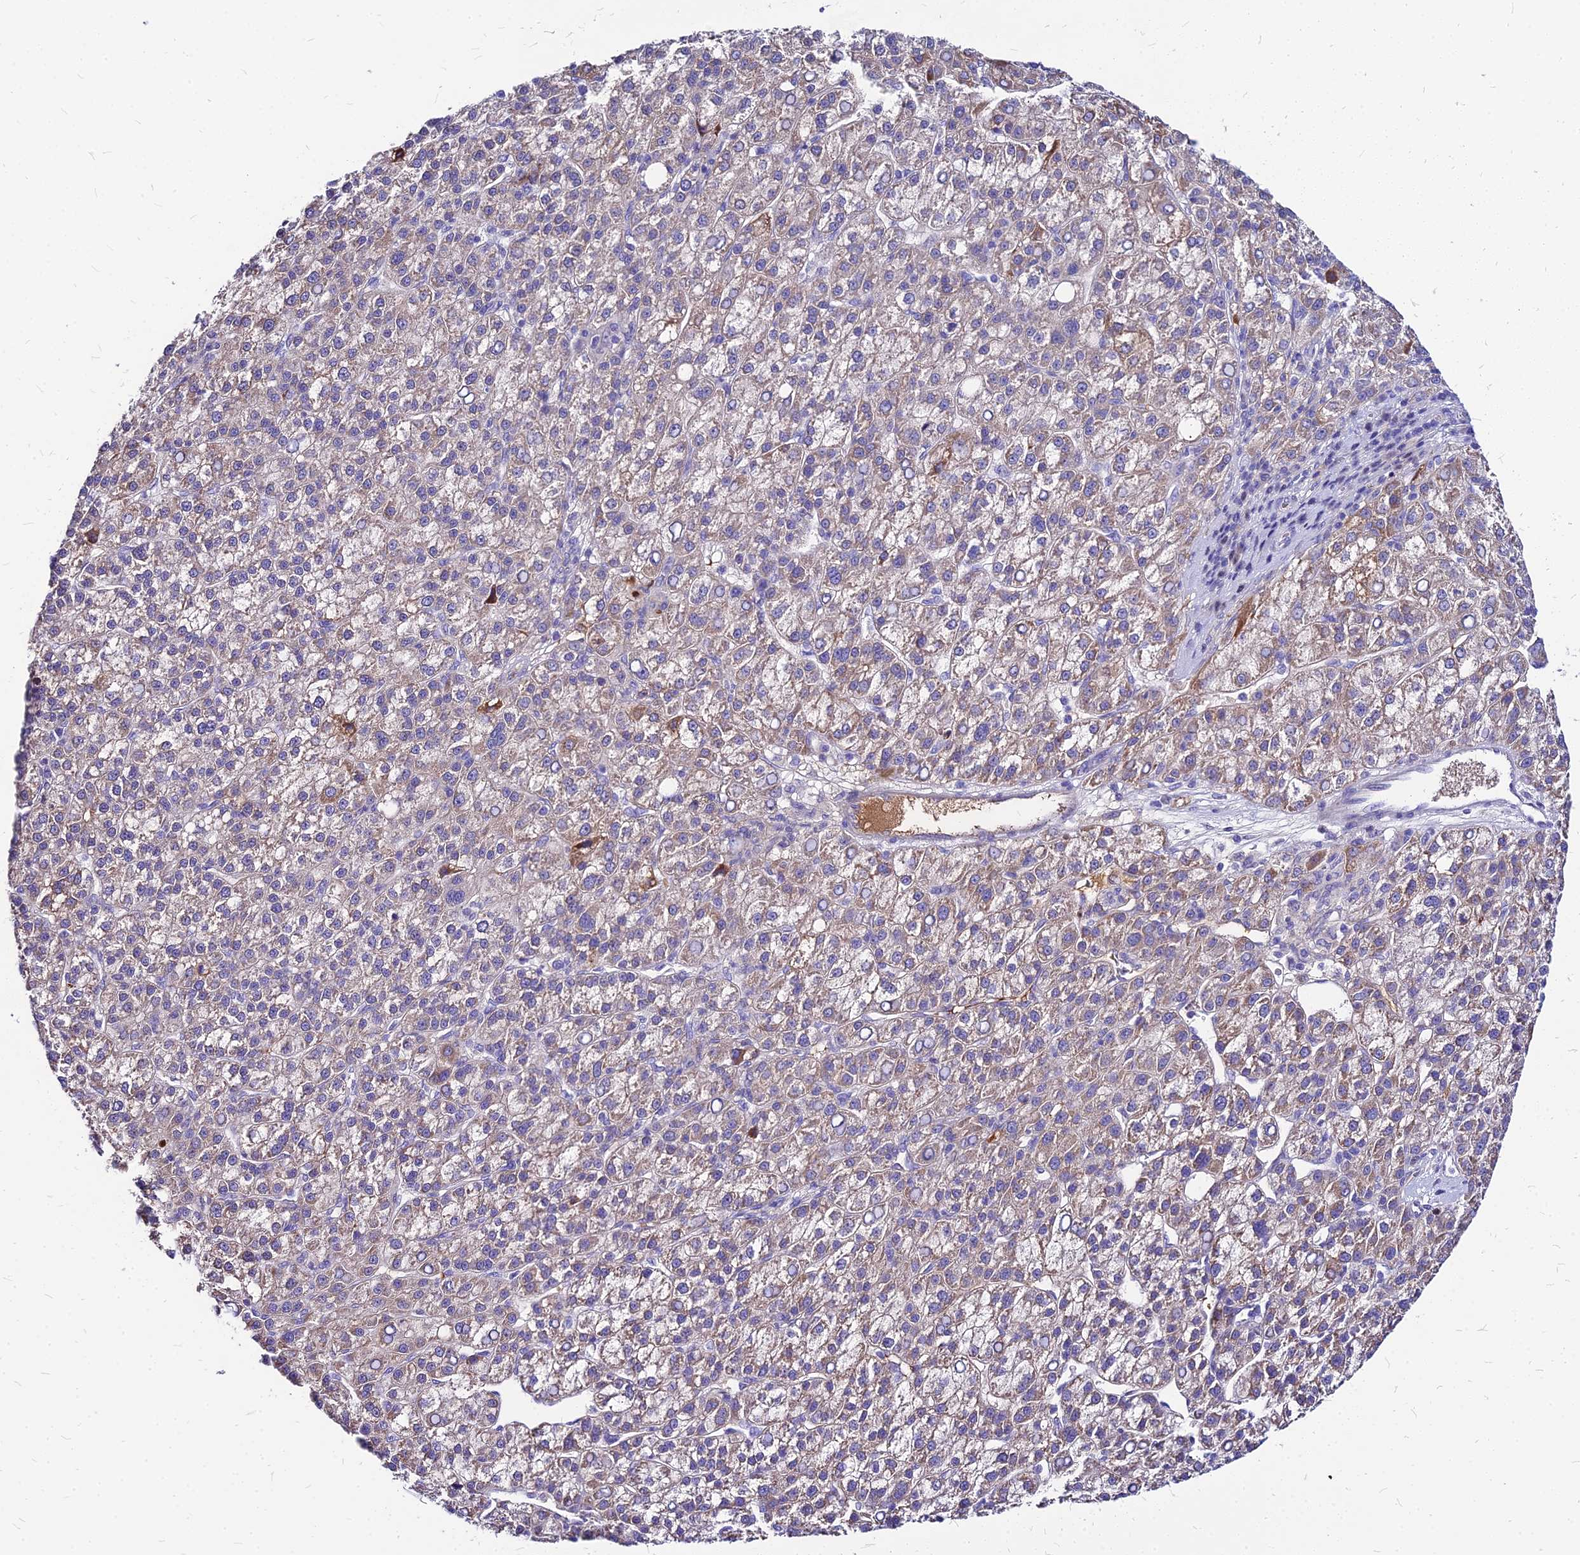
{"staining": {"intensity": "moderate", "quantity": "25%-75%", "location": "cytoplasmic/membranous"}, "tissue": "liver cancer", "cell_type": "Tumor cells", "image_type": "cancer", "snomed": [{"axis": "morphology", "description": "Carcinoma, Hepatocellular, NOS"}, {"axis": "topography", "description": "Liver"}], "caption": "Immunohistochemical staining of human hepatocellular carcinoma (liver) reveals medium levels of moderate cytoplasmic/membranous protein staining in approximately 25%-75% of tumor cells.", "gene": "ACSM6", "patient": {"sex": "female", "age": 58}}